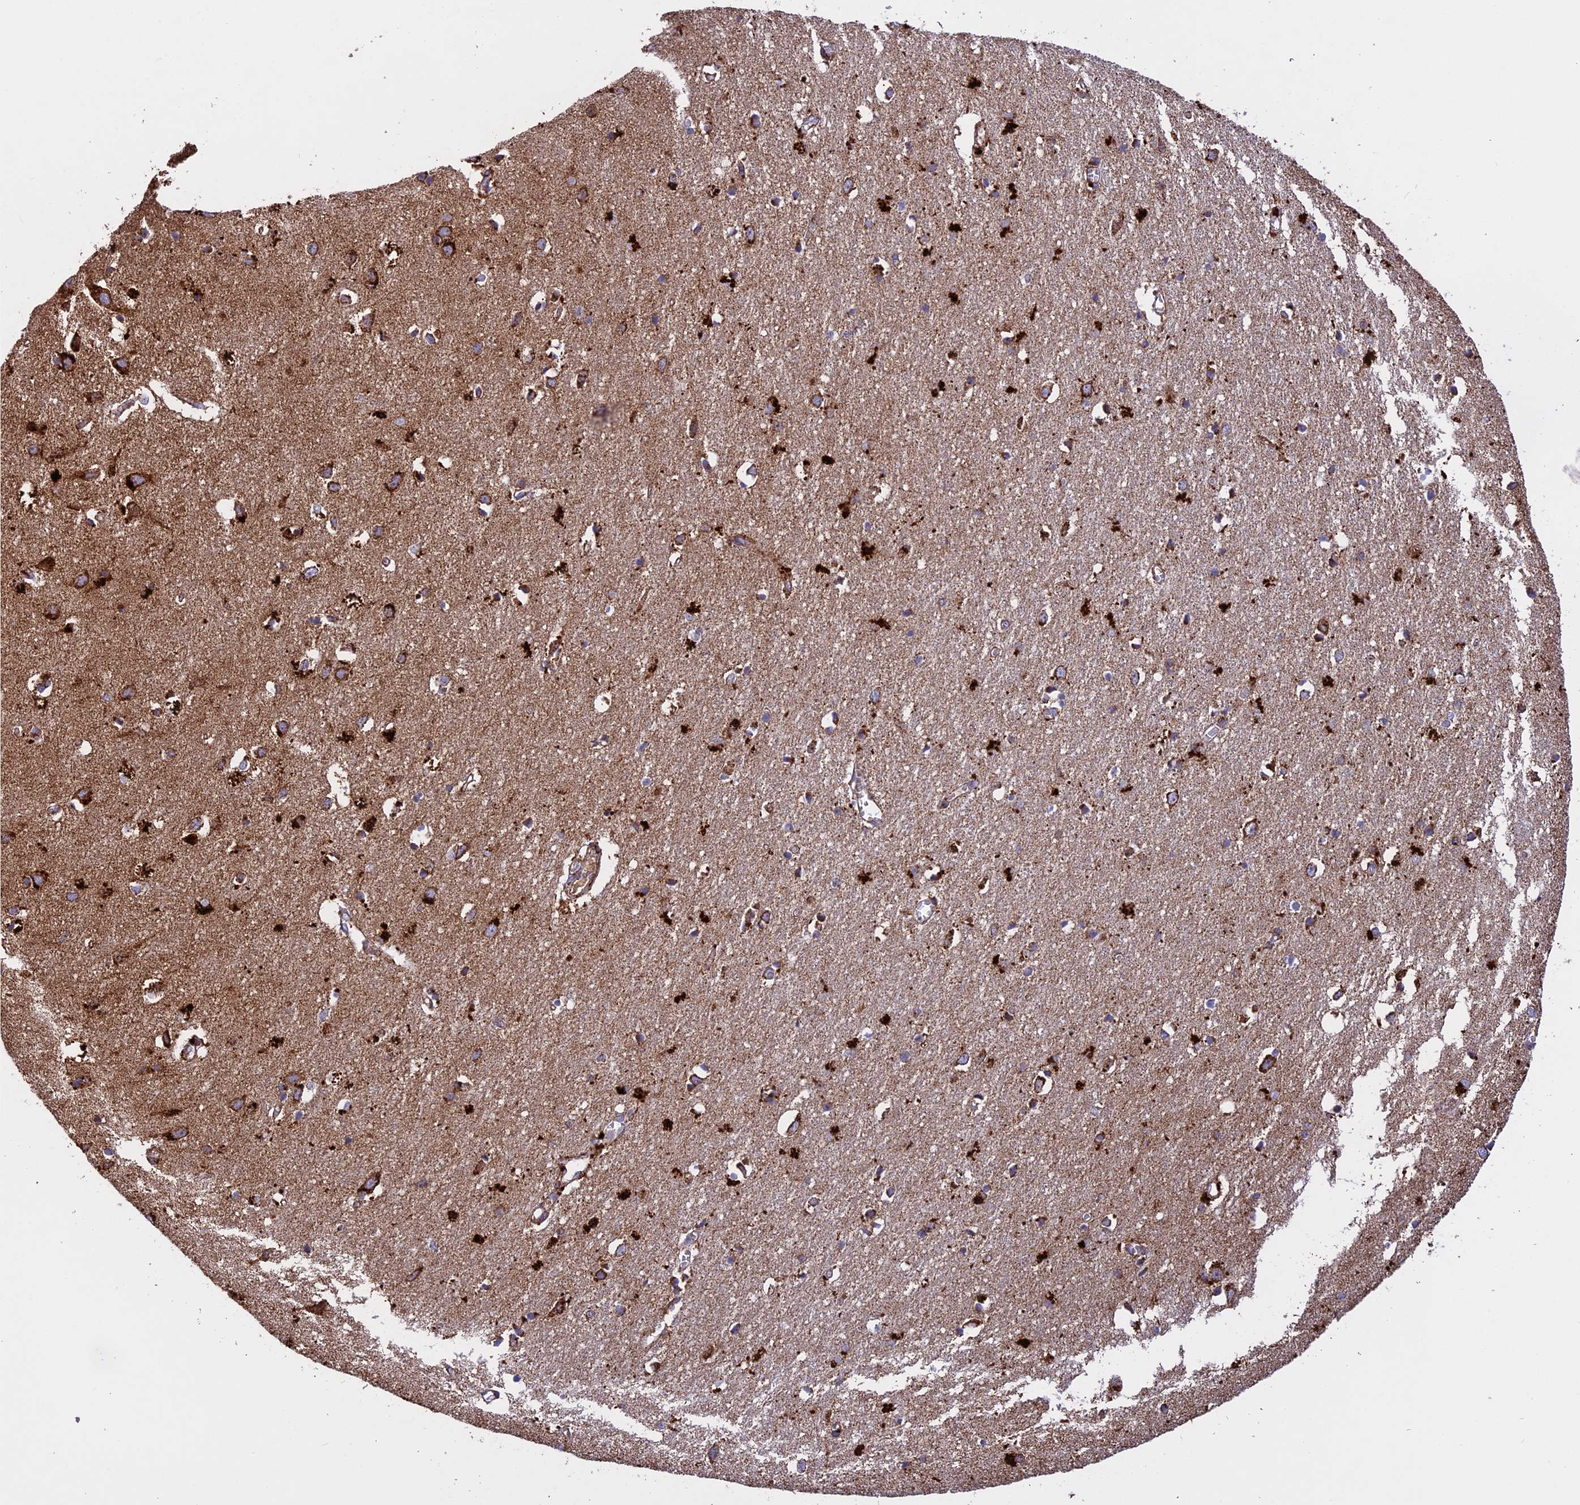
{"staining": {"intensity": "moderate", "quantity": ">75%", "location": "cytoplasmic/membranous"}, "tissue": "cerebral cortex", "cell_type": "Endothelial cells", "image_type": "normal", "snomed": [{"axis": "morphology", "description": "Normal tissue, NOS"}, {"axis": "topography", "description": "Cerebral cortex"}], "caption": "Cerebral cortex stained with a brown dye shows moderate cytoplasmic/membranous positive staining in approximately >75% of endothelial cells.", "gene": "UQCRB", "patient": {"sex": "female", "age": 64}}